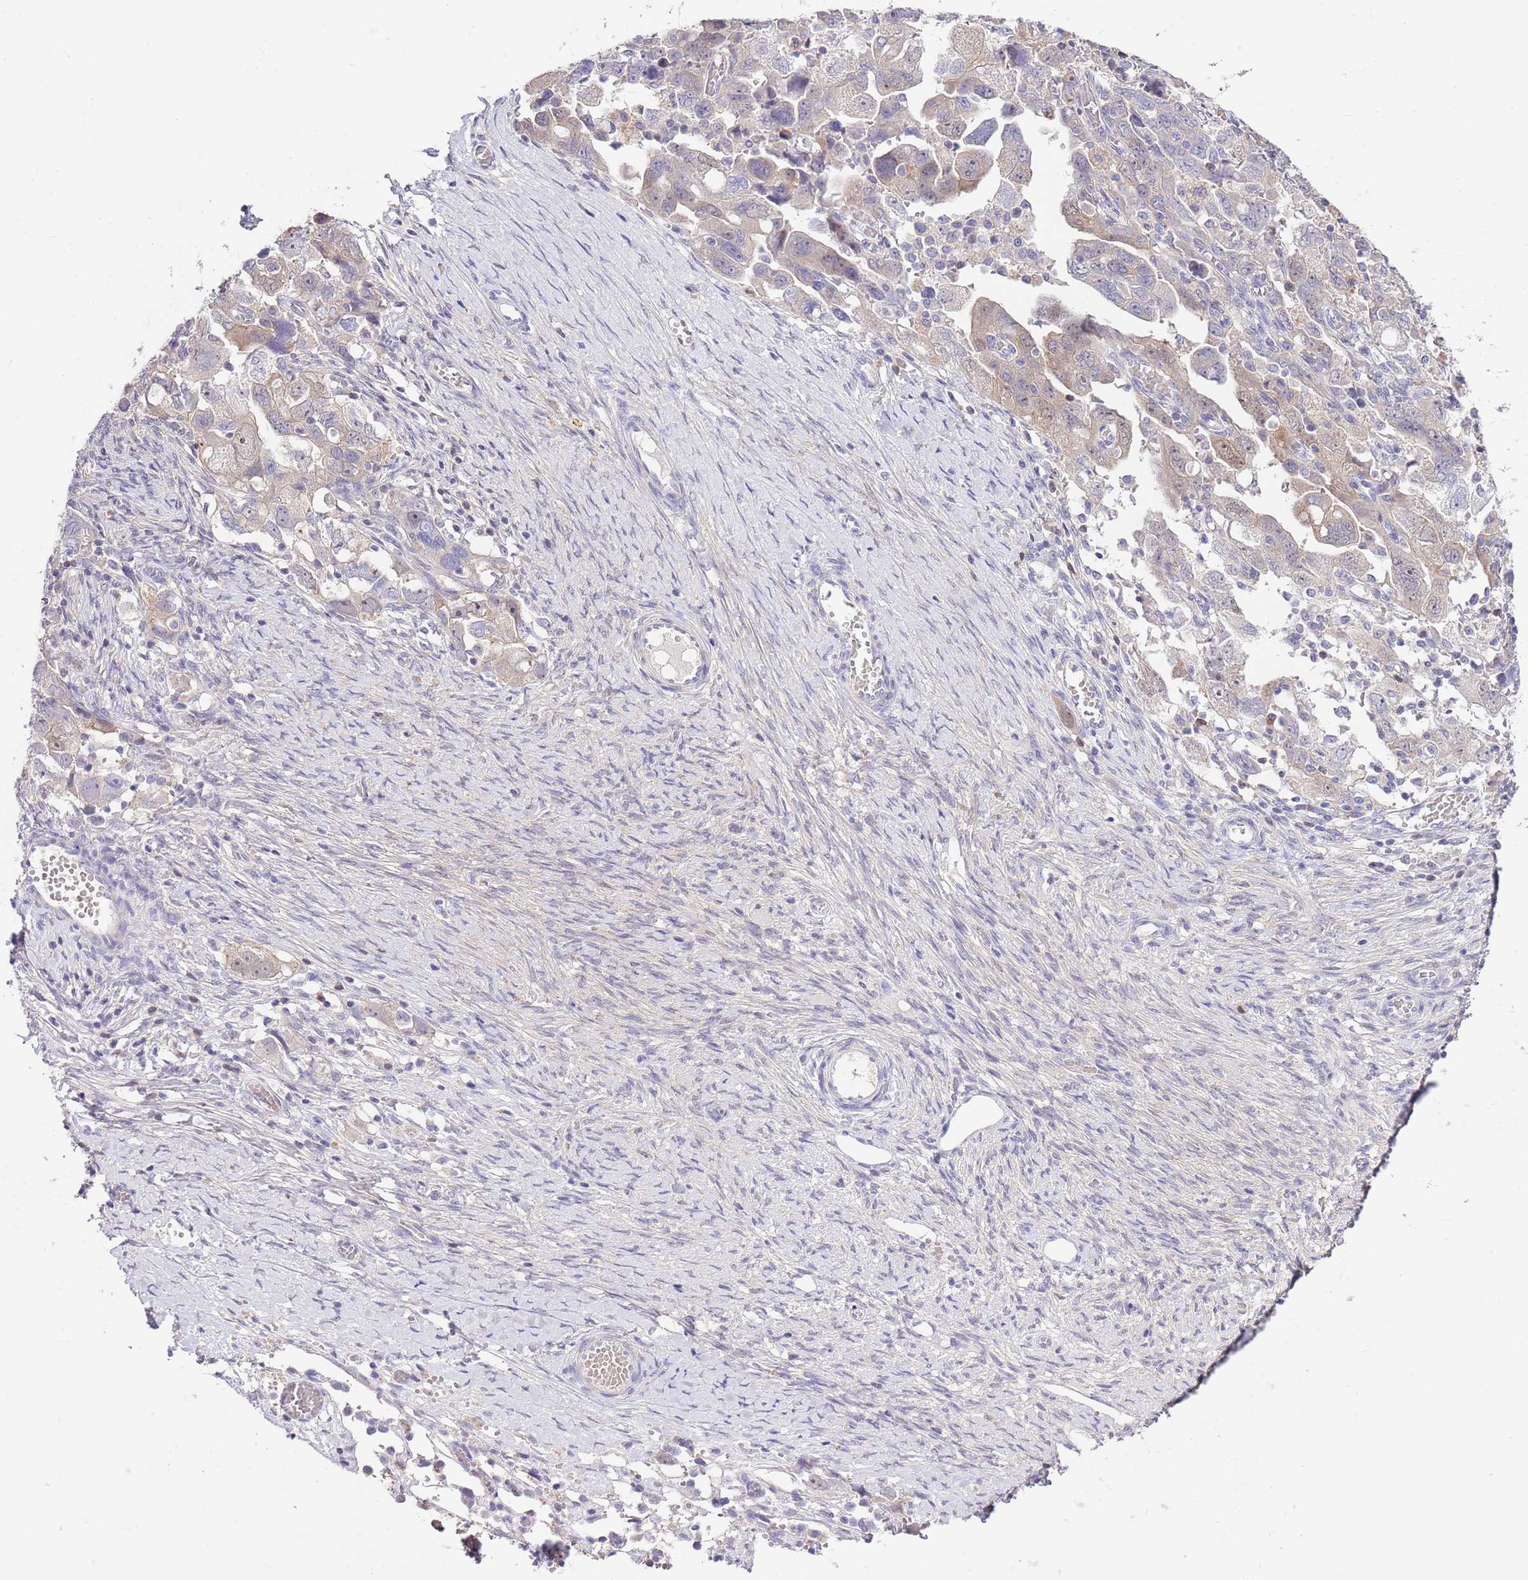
{"staining": {"intensity": "weak", "quantity": "<25%", "location": "cytoplasmic/membranous"}, "tissue": "ovarian cancer", "cell_type": "Tumor cells", "image_type": "cancer", "snomed": [{"axis": "morphology", "description": "Carcinoma, NOS"}, {"axis": "morphology", "description": "Cystadenocarcinoma, serous, NOS"}, {"axis": "topography", "description": "Ovary"}], "caption": "An IHC micrograph of ovarian serous cystadenocarcinoma is shown. There is no staining in tumor cells of ovarian serous cystadenocarcinoma.", "gene": "PRR32", "patient": {"sex": "female", "age": 69}}